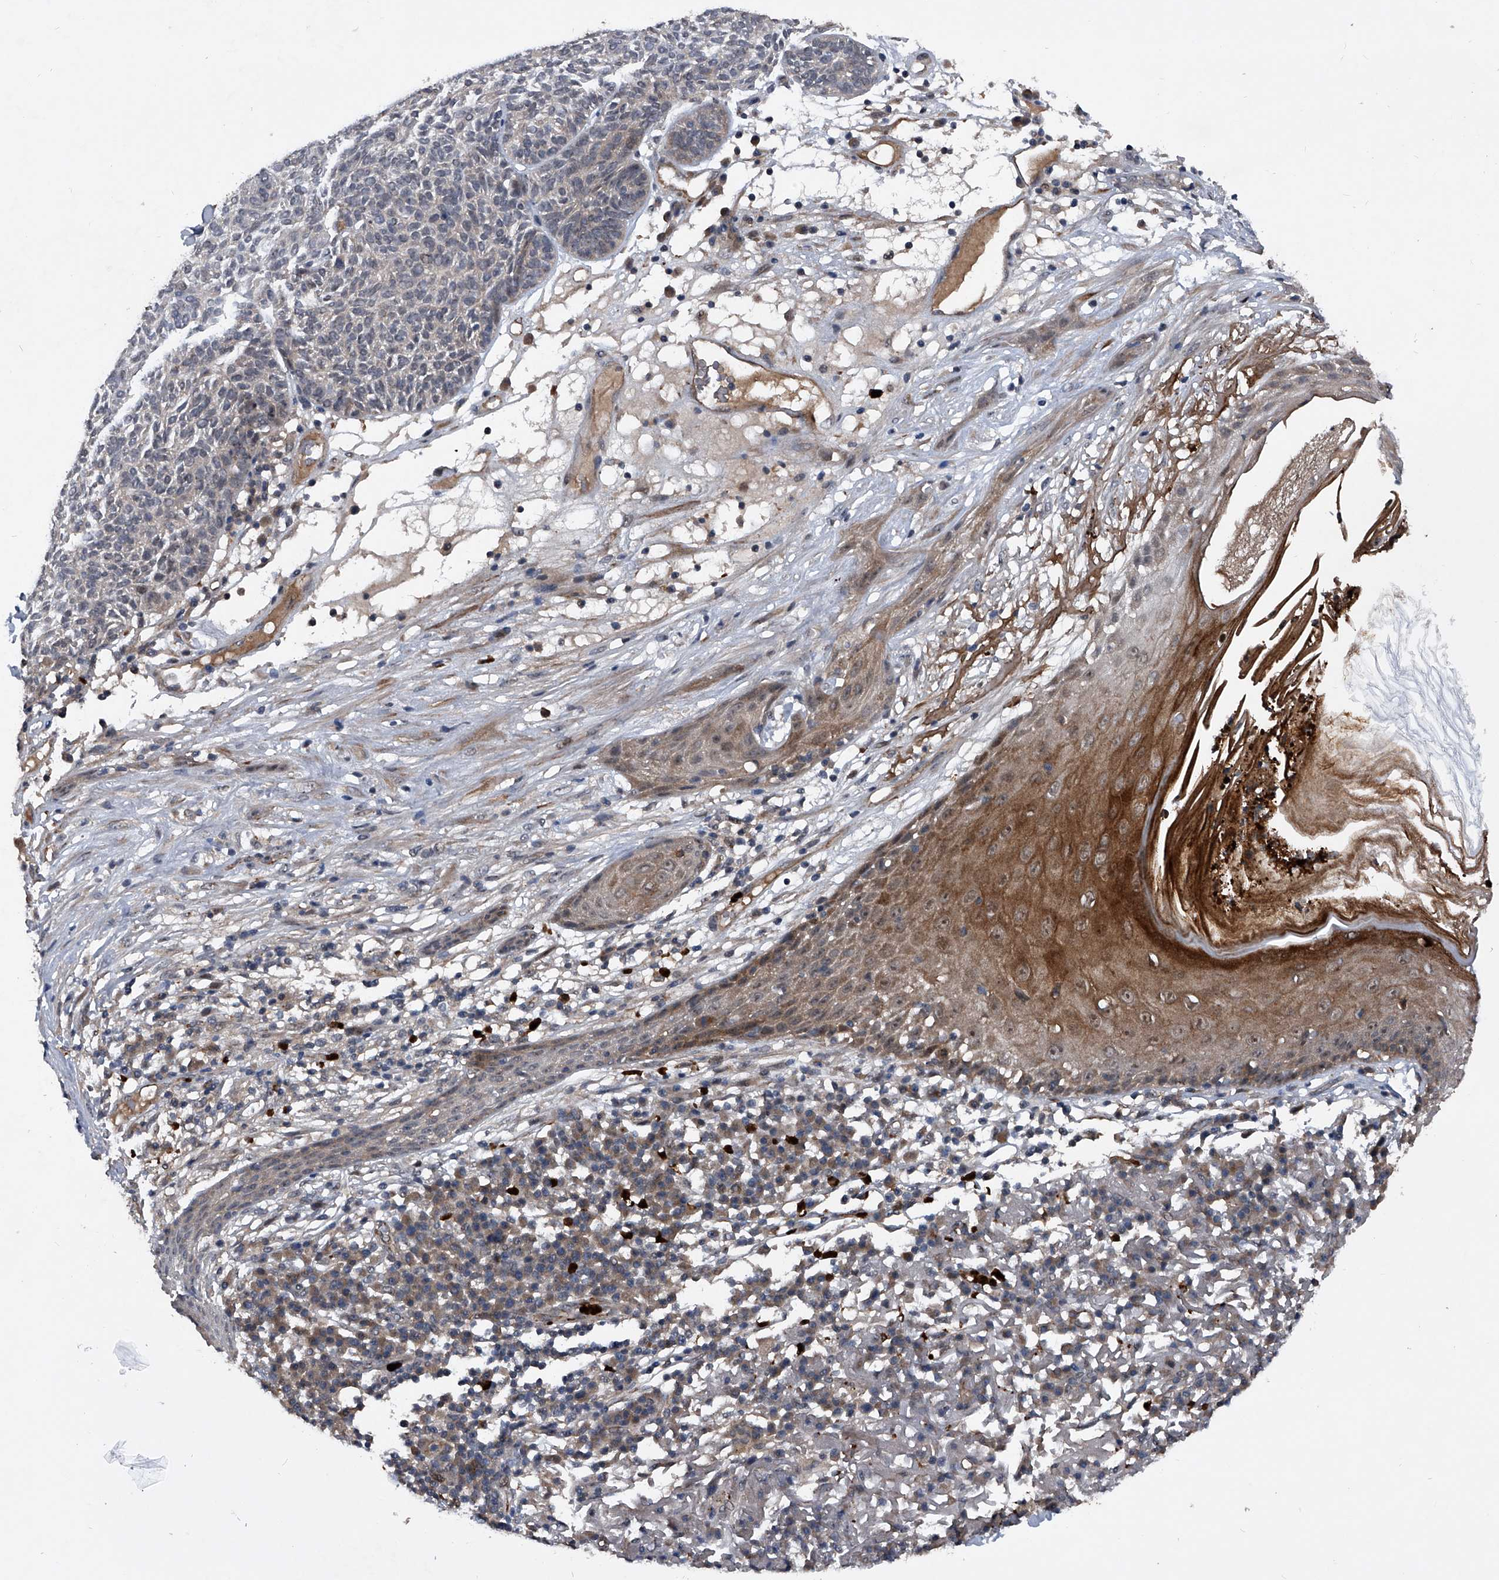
{"staining": {"intensity": "negative", "quantity": "none", "location": "none"}, "tissue": "skin cancer", "cell_type": "Tumor cells", "image_type": "cancer", "snomed": [{"axis": "morphology", "description": "Squamous cell carcinoma, NOS"}, {"axis": "topography", "description": "Skin"}], "caption": "IHC histopathology image of human skin squamous cell carcinoma stained for a protein (brown), which demonstrates no staining in tumor cells.", "gene": "MAPKAP1", "patient": {"sex": "female", "age": 90}}